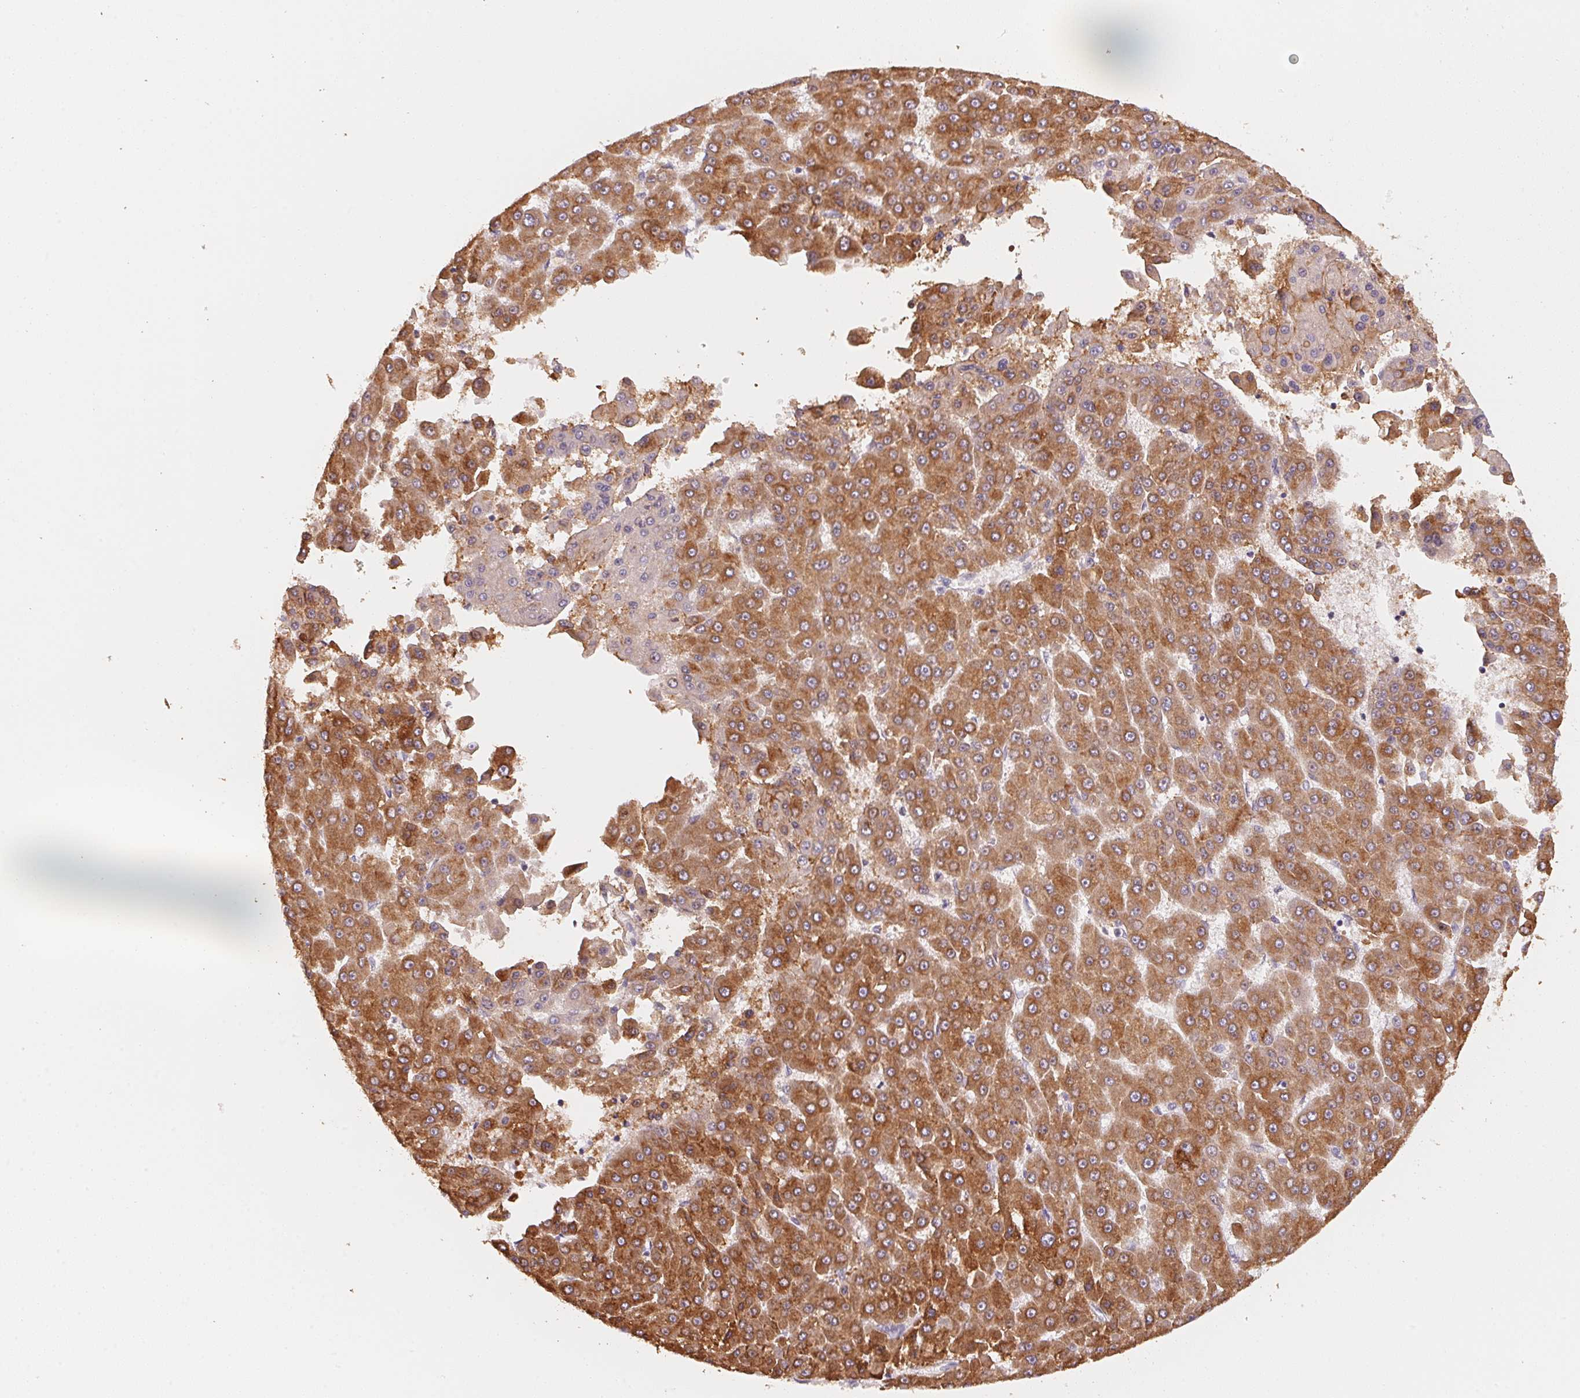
{"staining": {"intensity": "moderate", "quantity": ">75%", "location": "cytoplasmic/membranous"}, "tissue": "liver cancer", "cell_type": "Tumor cells", "image_type": "cancer", "snomed": [{"axis": "morphology", "description": "Carcinoma, Hepatocellular, NOS"}, {"axis": "topography", "description": "Liver"}], "caption": "The immunohistochemical stain highlights moderate cytoplasmic/membranous staining in tumor cells of liver hepatocellular carcinoma tissue.", "gene": "TREH", "patient": {"sex": "male", "age": 78}}